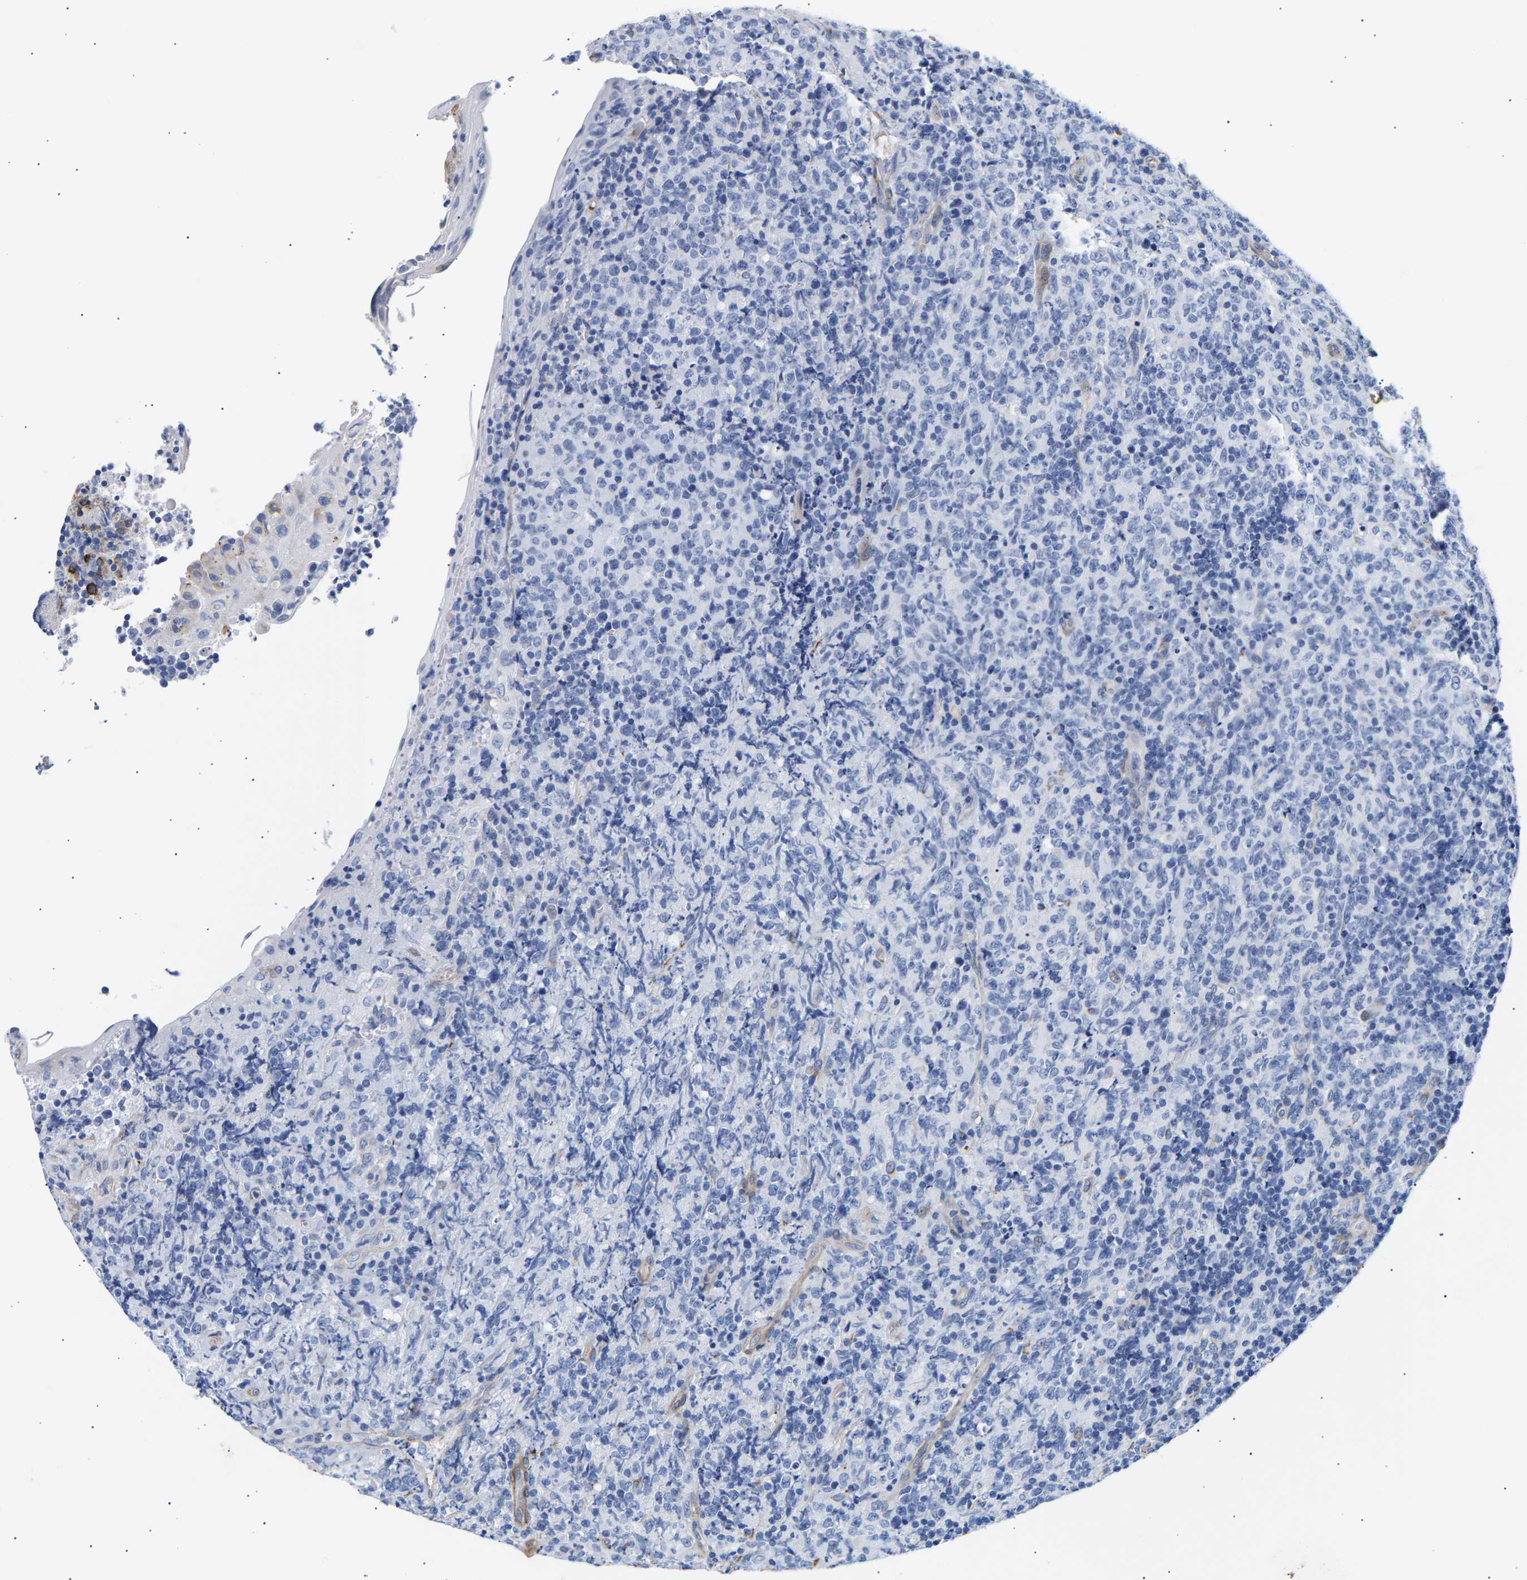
{"staining": {"intensity": "negative", "quantity": "none", "location": "none"}, "tissue": "lymphoma", "cell_type": "Tumor cells", "image_type": "cancer", "snomed": [{"axis": "morphology", "description": "Malignant lymphoma, non-Hodgkin's type, High grade"}, {"axis": "topography", "description": "Tonsil"}], "caption": "A micrograph of human high-grade malignant lymphoma, non-Hodgkin's type is negative for staining in tumor cells.", "gene": "IGFBP7", "patient": {"sex": "female", "age": 36}}